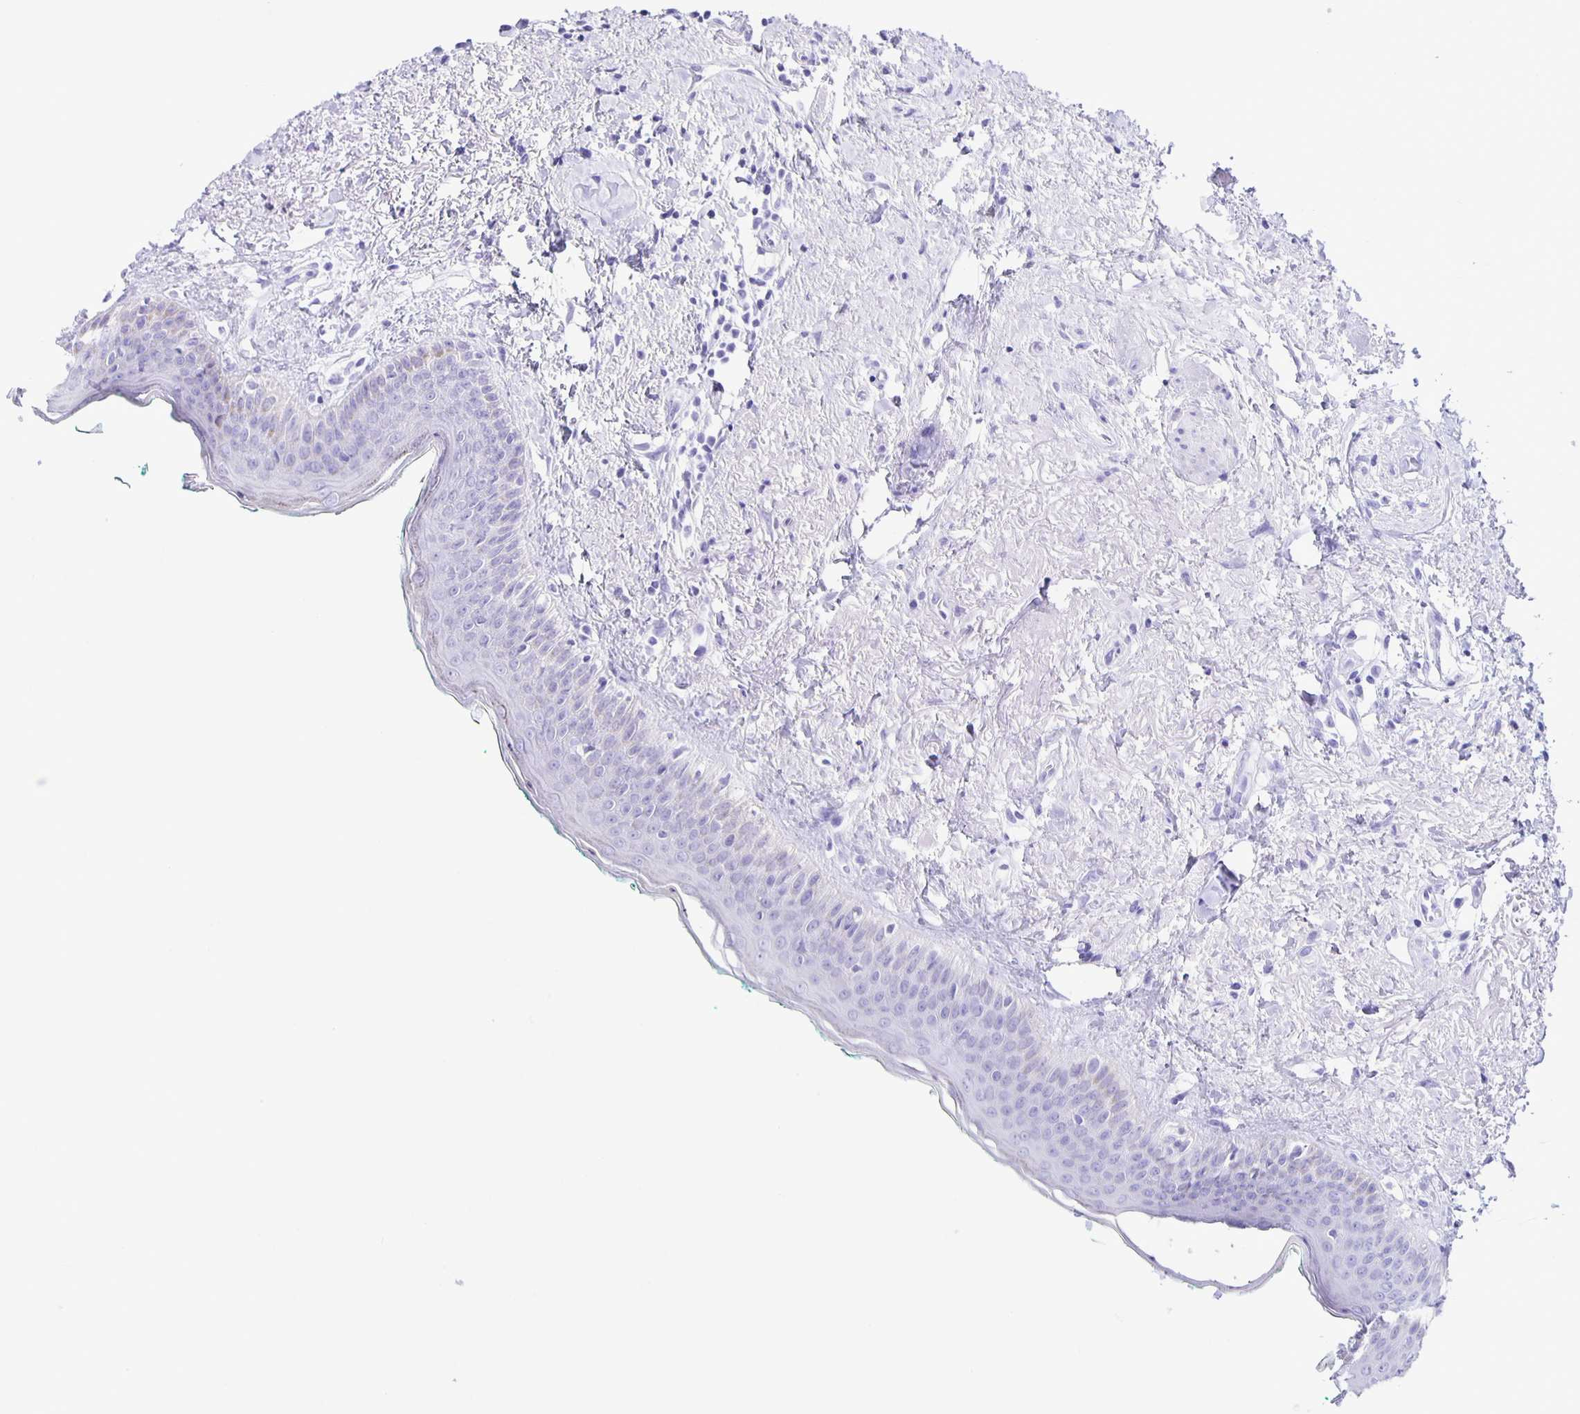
{"staining": {"intensity": "negative", "quantity": "none", "location": "none"}, "tissue": "oral mucosa", "cell_type": "Squamous epithelial cells", "image_type": "normal", "snomed": [{"axis": "morphology", "description": "Normal tissue, NOS"}, {"axis": "topography", "description": "Oral tissue"}], "caption": "Protein analysis of normal oral mucosa displays no significant staining in squamous epithelial cells. (DAB (3,3'-diaminobenzidine) IHC, high magnification).", "gene": "EZHIP", "patient": {"sex": "female", "age": 70}}